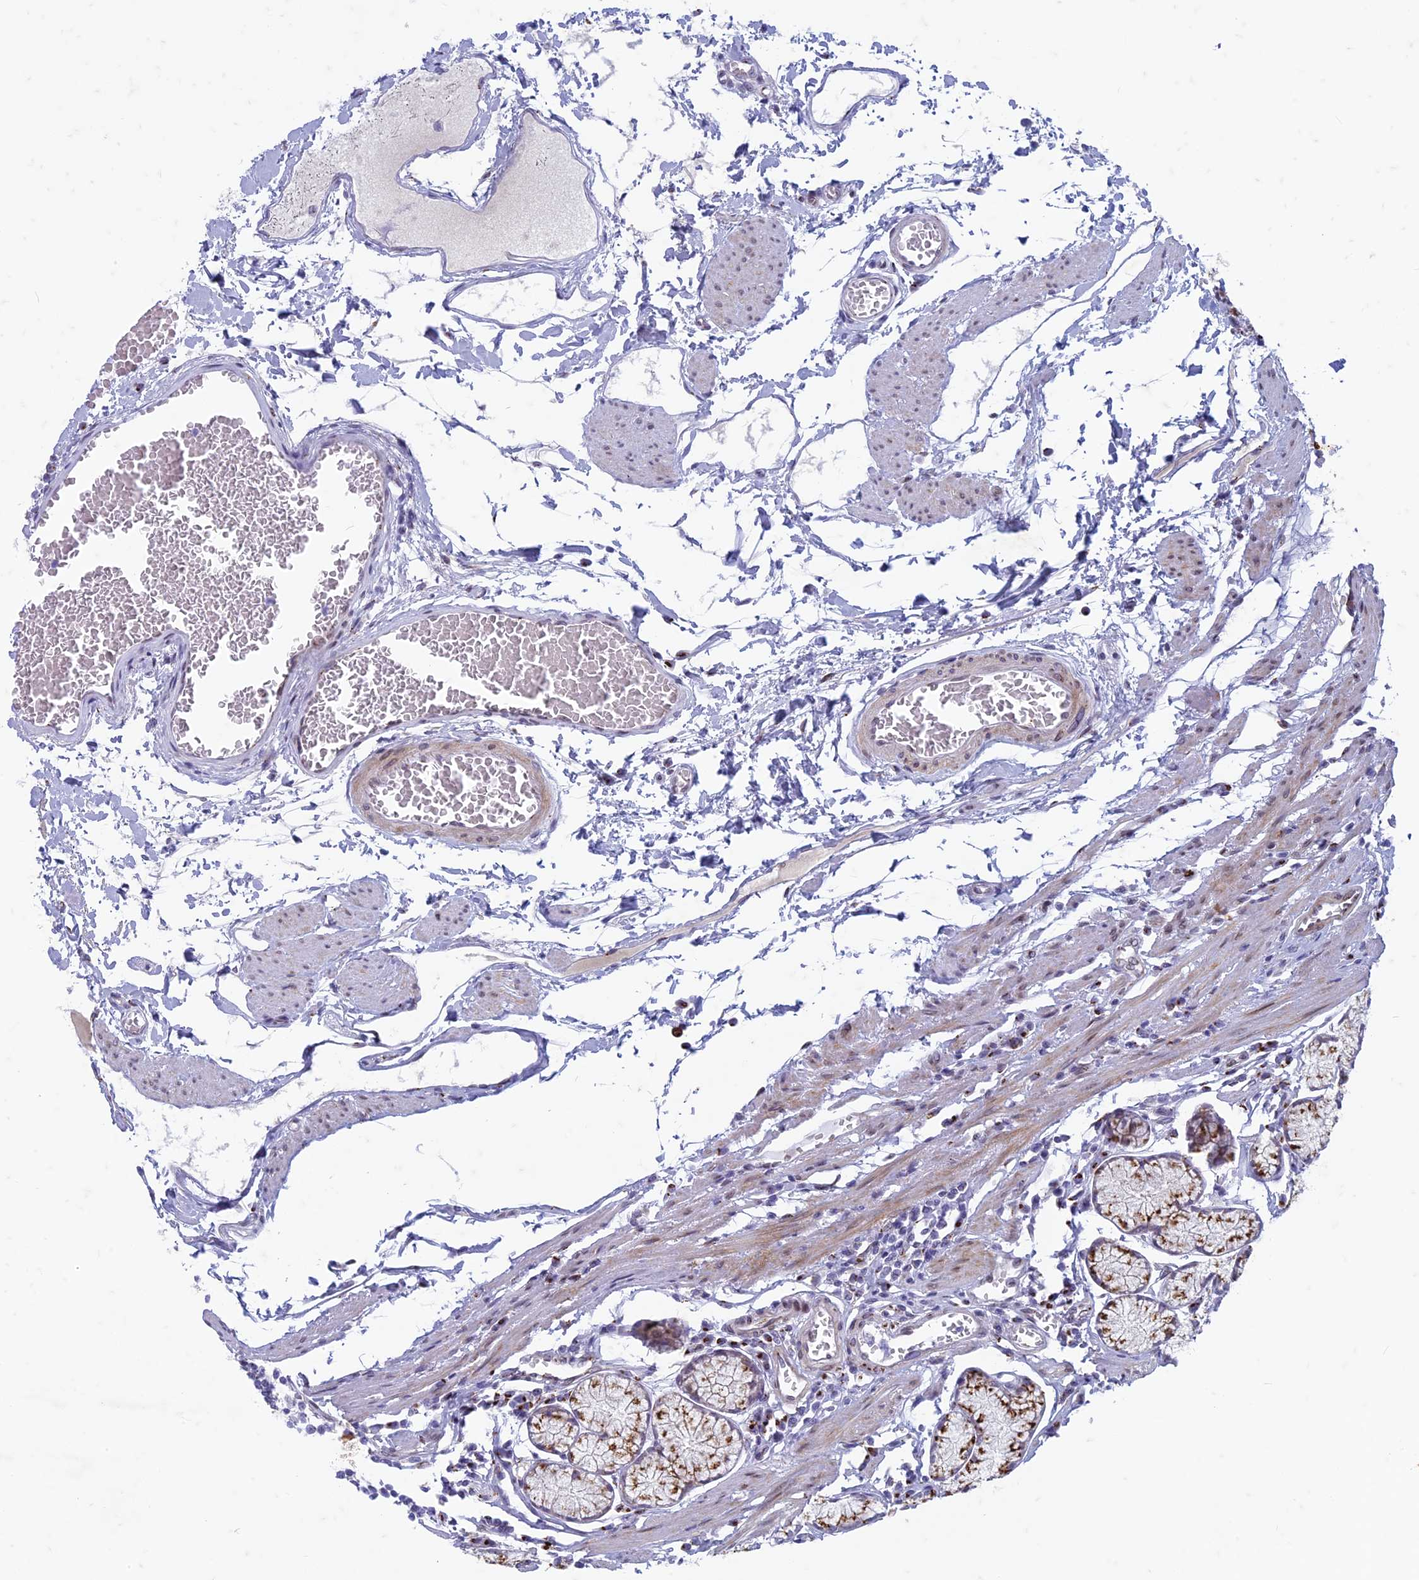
{"staining": {"intensity": "strong", "quantity": ">75%", "location": "cytoplasmic/membranous"}, "tissue": "stomach", "cell_type": "Glandular cells", "image_type": "normal", "snomed": [{"axis": "morphology", "description": "Normal tissue, NOS"}, {"axis": "topography", "description": "Stomach"}], "caption": "This image displays benign stomach stained with IHC to label a protein in brown. The cytoplasmic/membranous of glandular cells show strong positivity for the protein. Nuclei are counter-stained blue.", "gene": "FAM3C", "patient": {"sex": "male", "age": 55}}